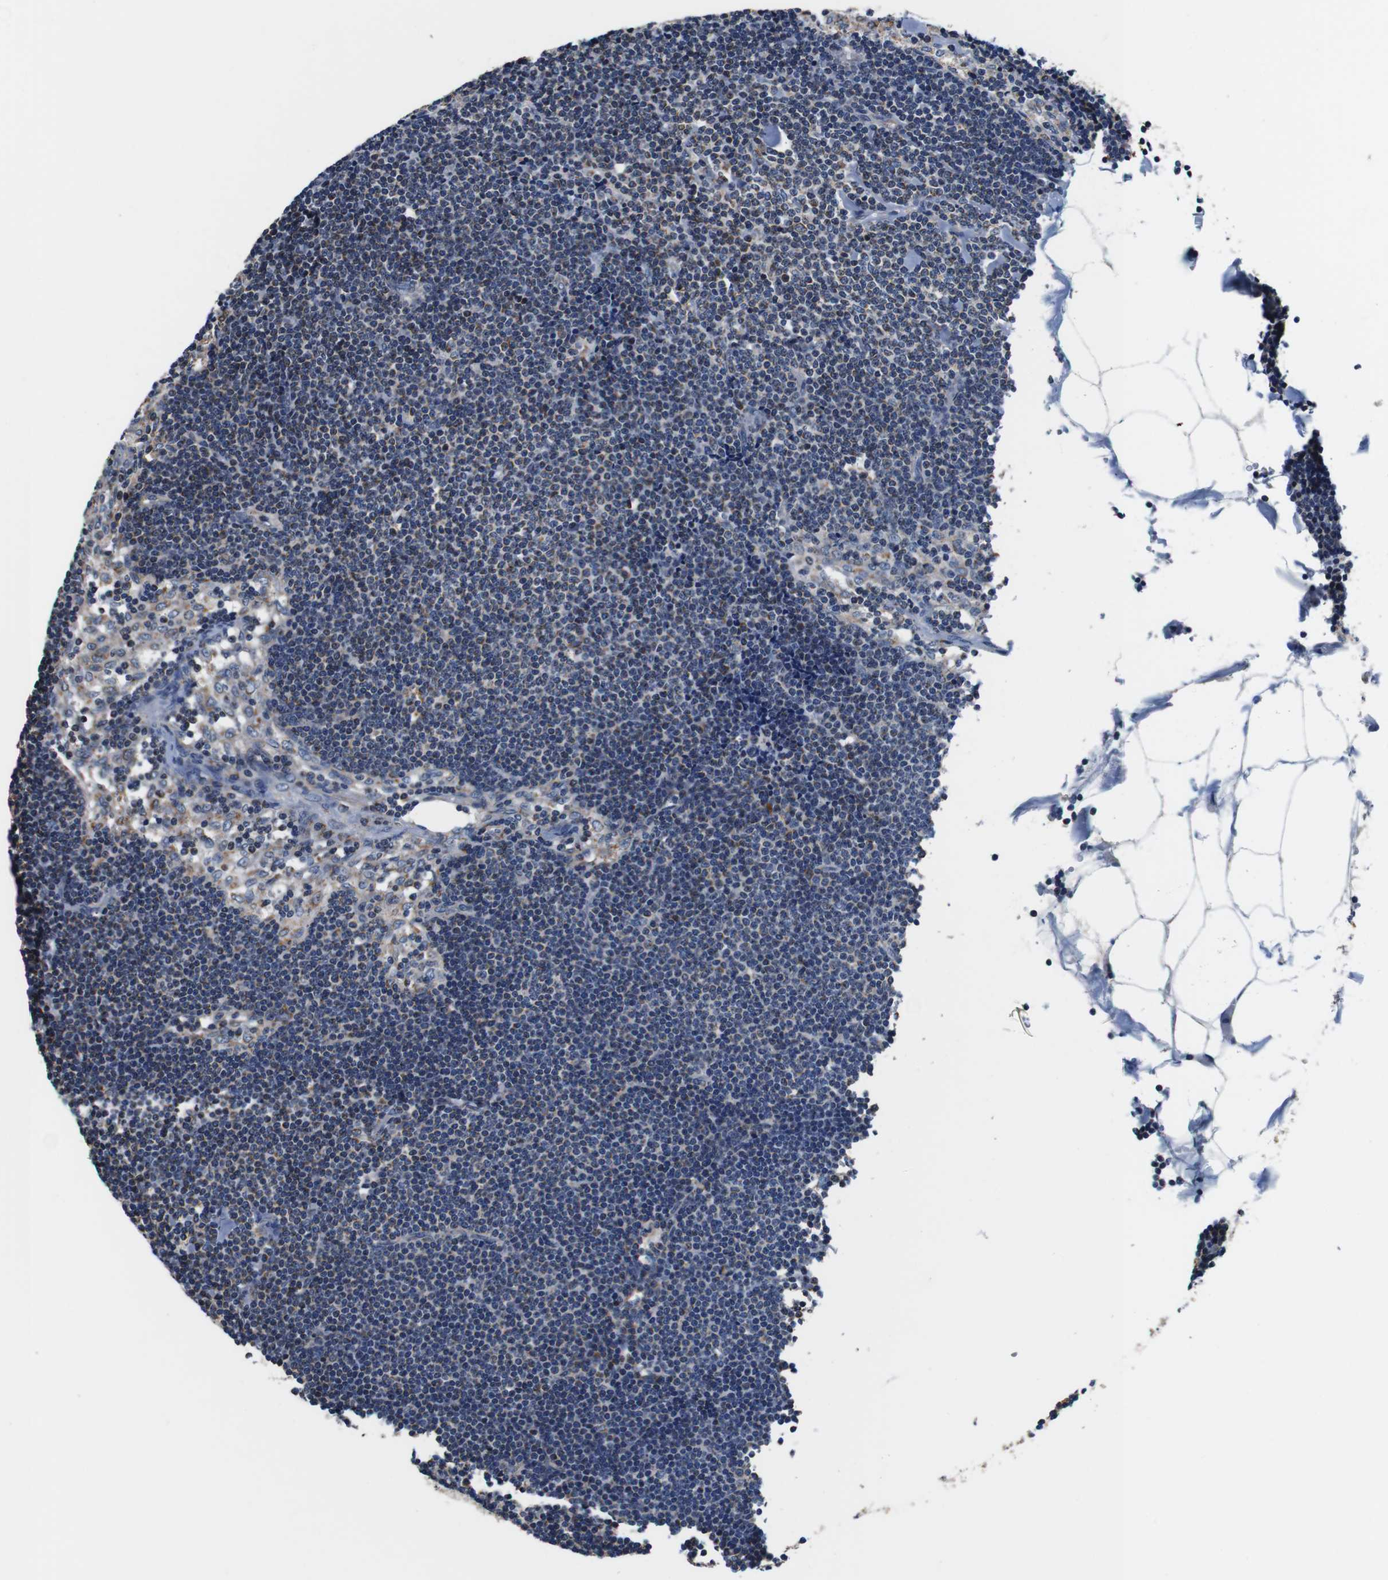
{"staining": {"intensity": "negative", "quantity": "none", "location": "none"}, "tissue": "lymph node", "cell_type": "Germinal center cells", "image_type": "normal", "snomed": [{"axis": "morphology", "description": "Normal tissue, NOS"}, {"axis": "topography", "description": "Lymph node"}], "caption": "An immunohistochemistry (IHC) photomicrograph of benign lymph node is shown. There is no staining in germinal center cells of lymph node.", "gene": "LRP4", "patient": {"sex": "male", "age": 63}}